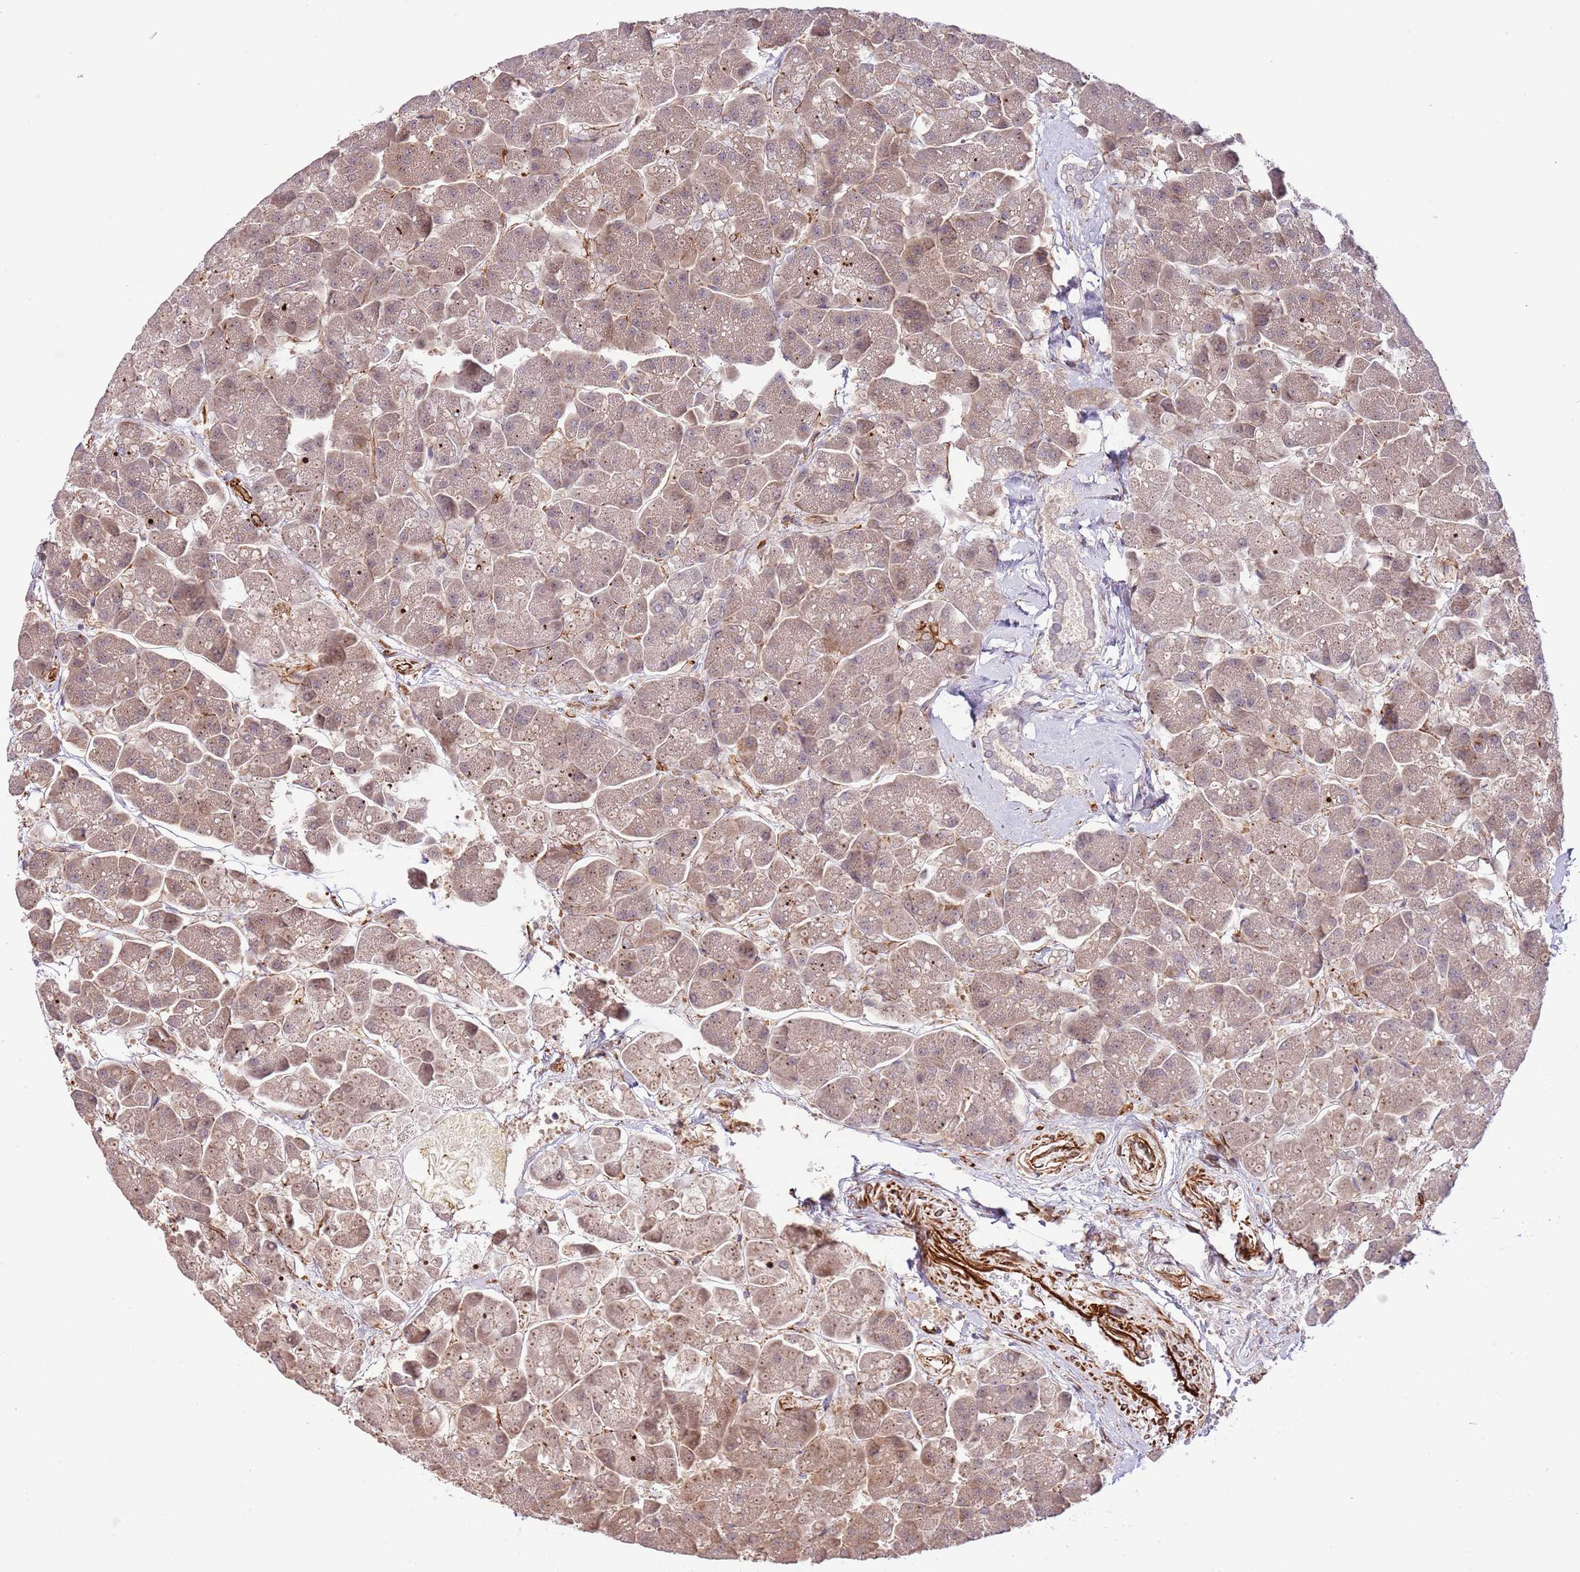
{"staining": {"intensity": "moderate", "quantity": "25%-75%", "location": "cytoplasmic/membranous"}, "tissue": "pancreas", "cell_type": "Exocrine glandular cells", "image_type": "normal", "snomed": [{"axis": "morphology", "description": "Normal tissue, NOS"}, {"axis": "topography", "description": "Pancreas"}, {"axis": "topography", "description": "Peripheral nerve tissue"}], "caption": "An IHC micrograph of unremarkable tissue is shown. Protein staining in brown highlights moderate cytoplasmic/membranous positivity in pancreas within exocrine glandular cells.", "gene": "NEK3", "patient": {"sex": "male", "age": 54}}